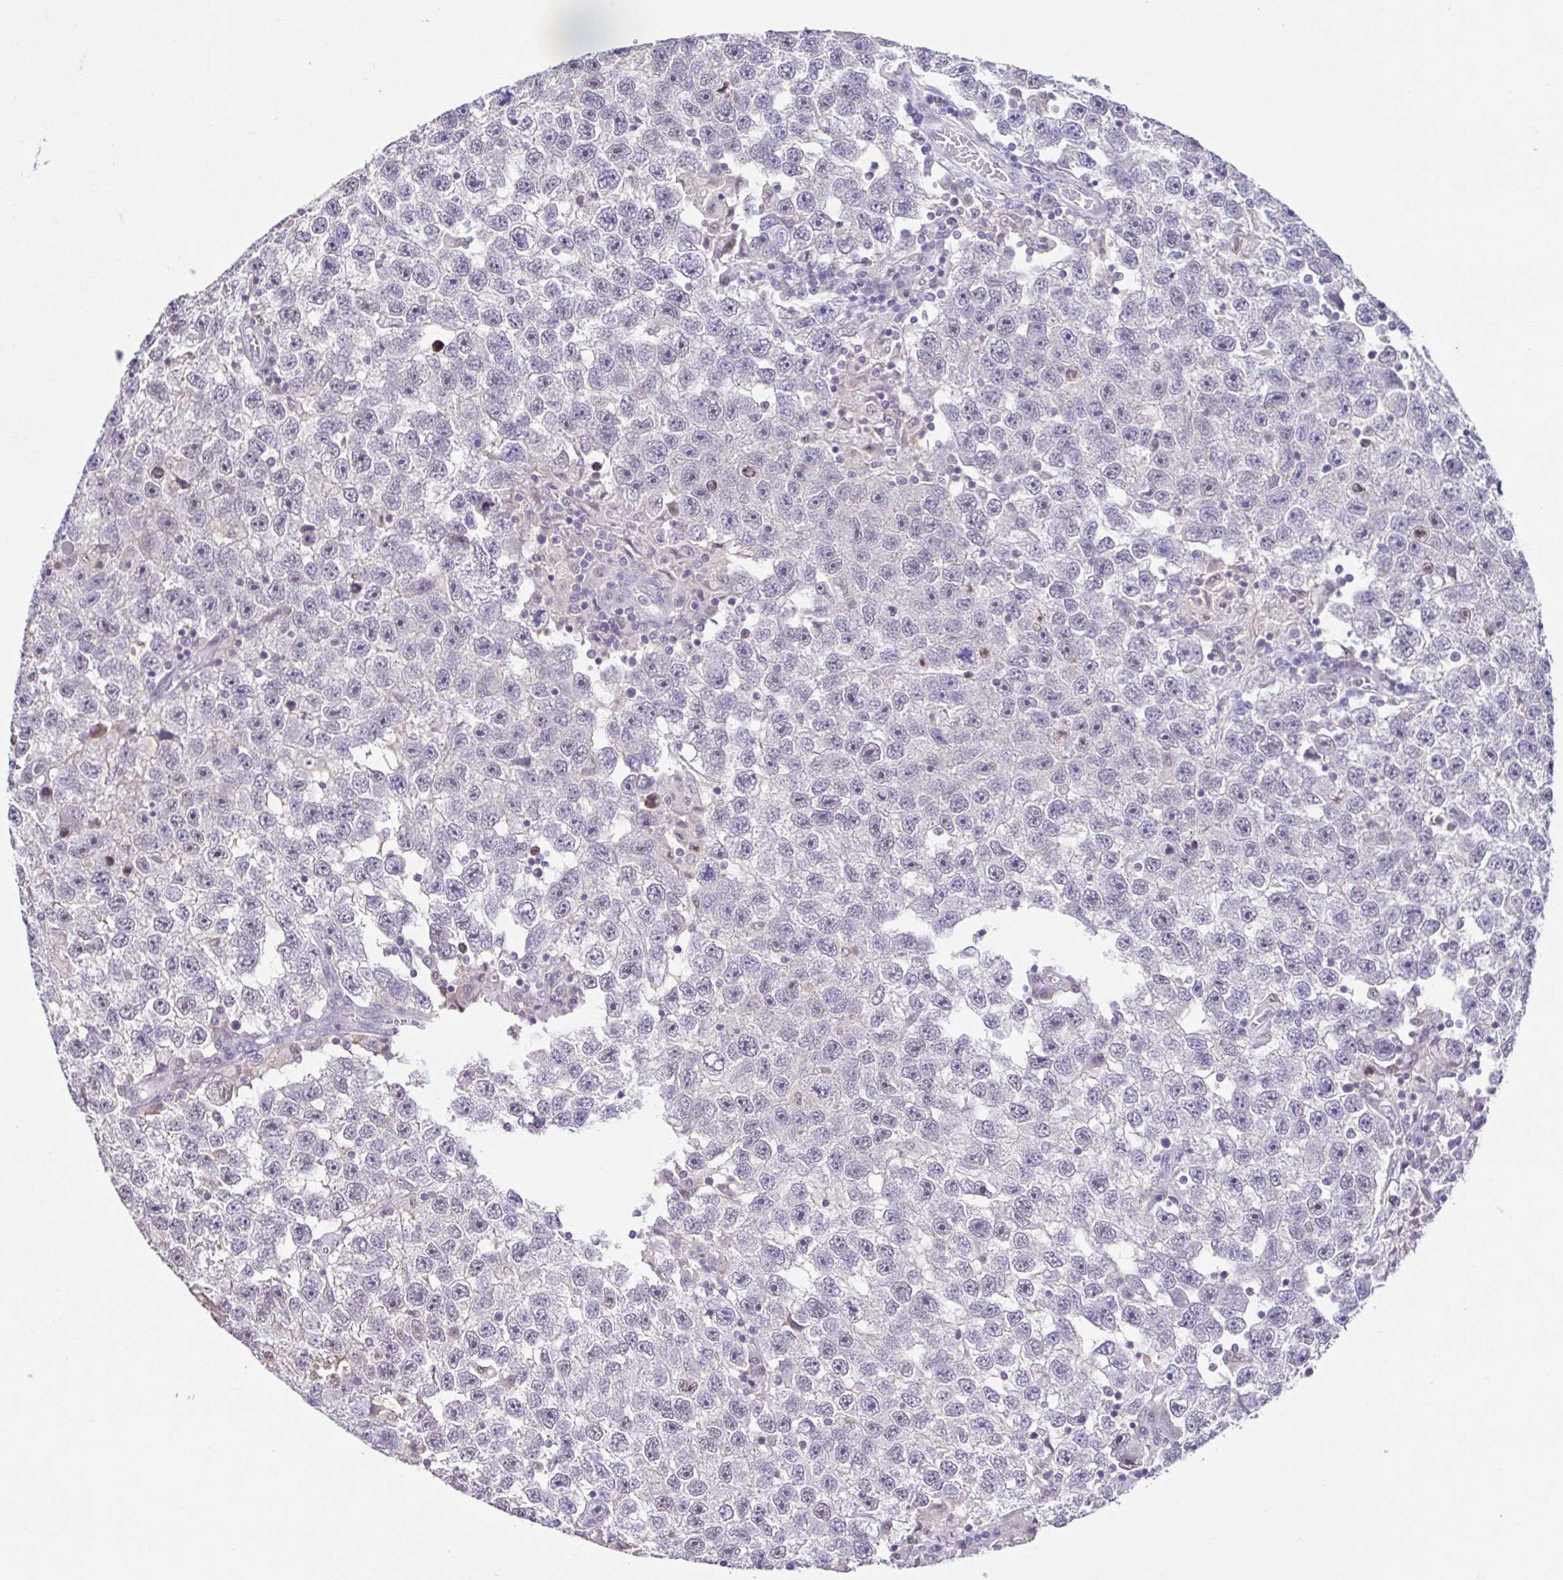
{"staining": {"intensity": "negative", "quantity": "none", "location": "none"}, "tissue": "testis cancer", "cell_type": "Tumor cells", "image_type": "cancer", "snomed": [{"axis": "morphology", "description": "Seminoma, NOS"}, {"axis": "topography", "description": "Testis"}], "caption": "Testis seminoma was stained to show a protein in brown. There is no significant staining in tumor cells.", "gene": "ACTRT3", "patient": {"sex": "male", "age": 26}}